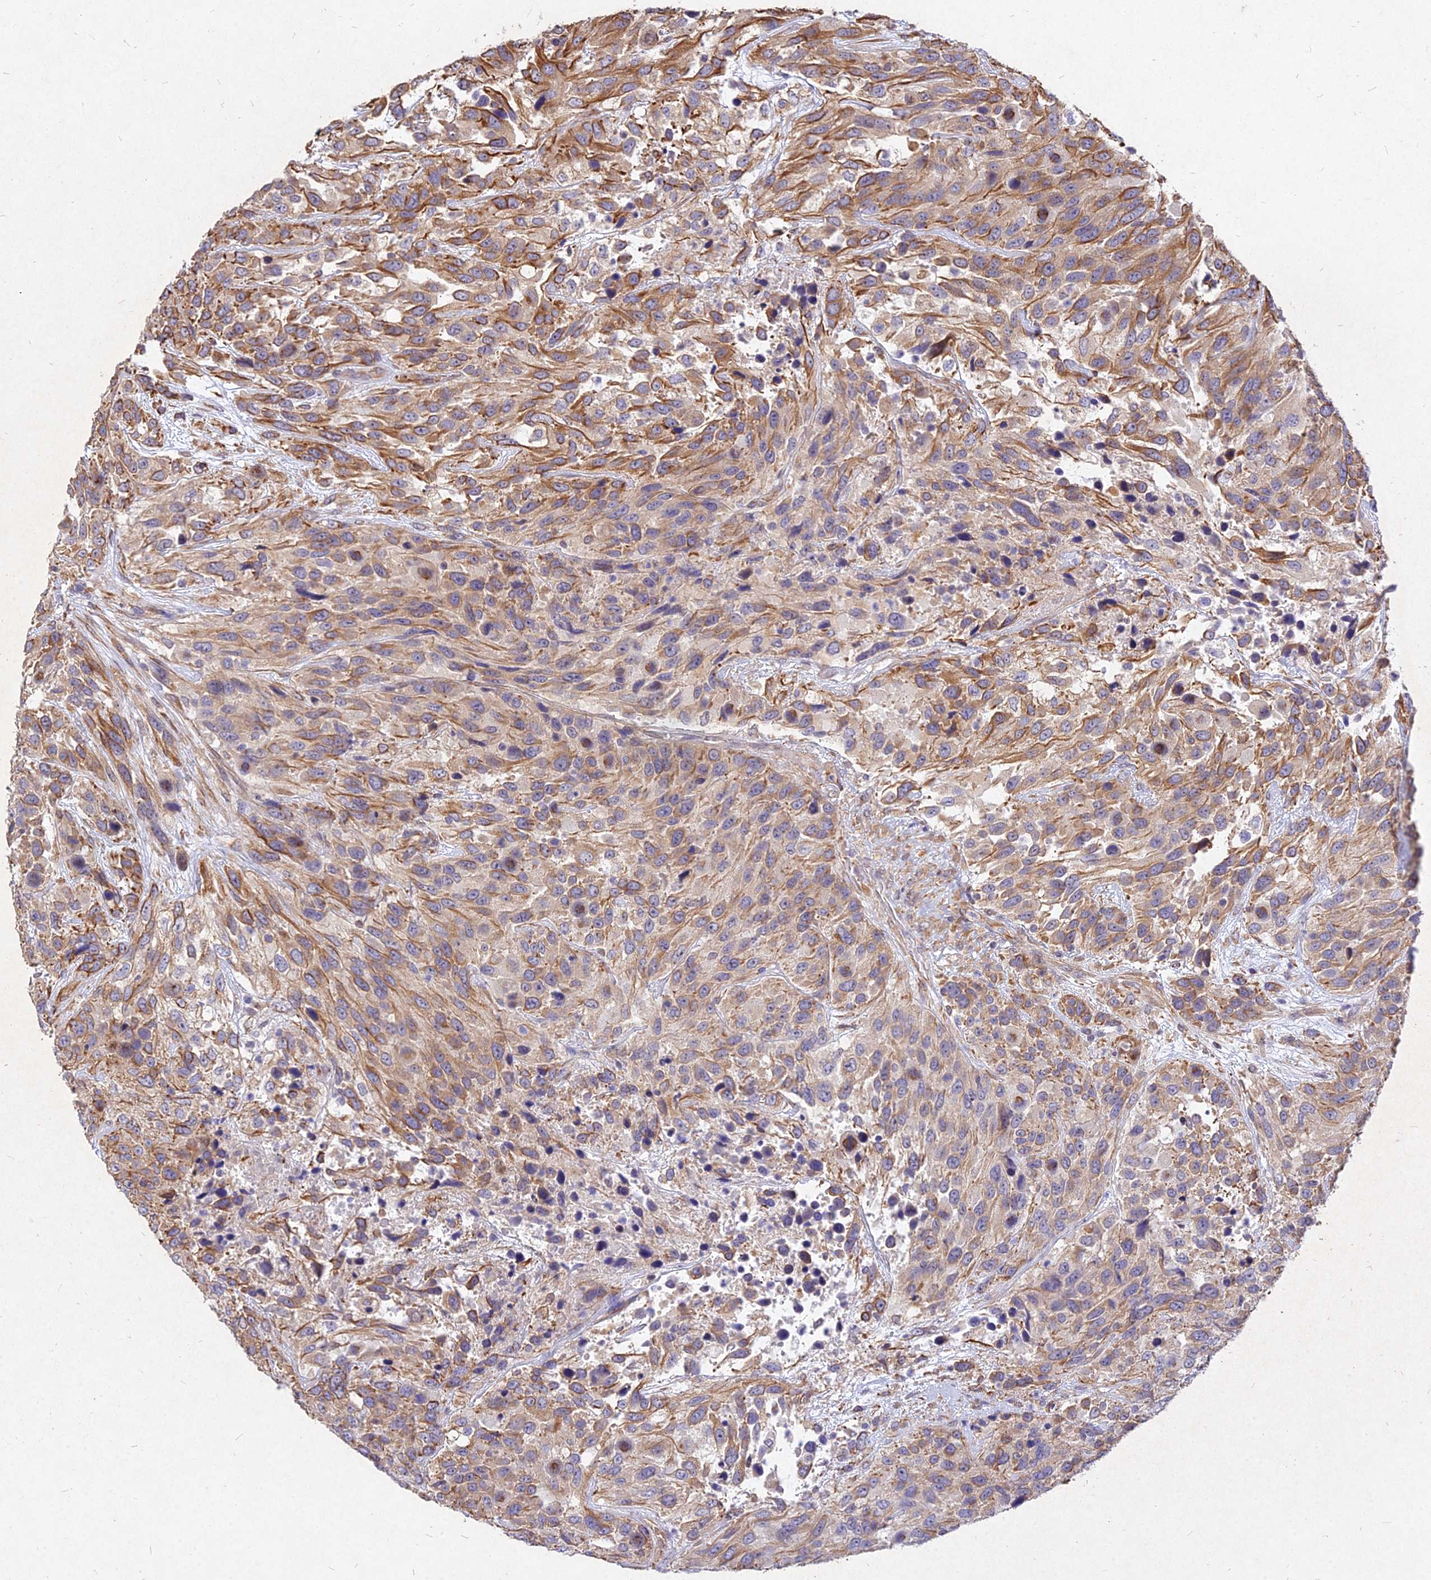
{"staining": {"intensity": "strong", "quantity": "25%-75%", "location": "cytoplasmic/membranous"}, "tissue": "urothelial cancer", "cell_type": "Tumor cells", "image_type": "cancer", "snomed": [{"axis": "morphology", "description": "Urothelial carcinoma, High grade"}, {"axis": "topography", "description": "Urinary bladder"}], "caption": "Human high-grade urothelial carcinoma stained with a protein marker displays strong staining in tumor cells.", "gene": "SKA1", "patient": {"sex": "female", "age": 70}}